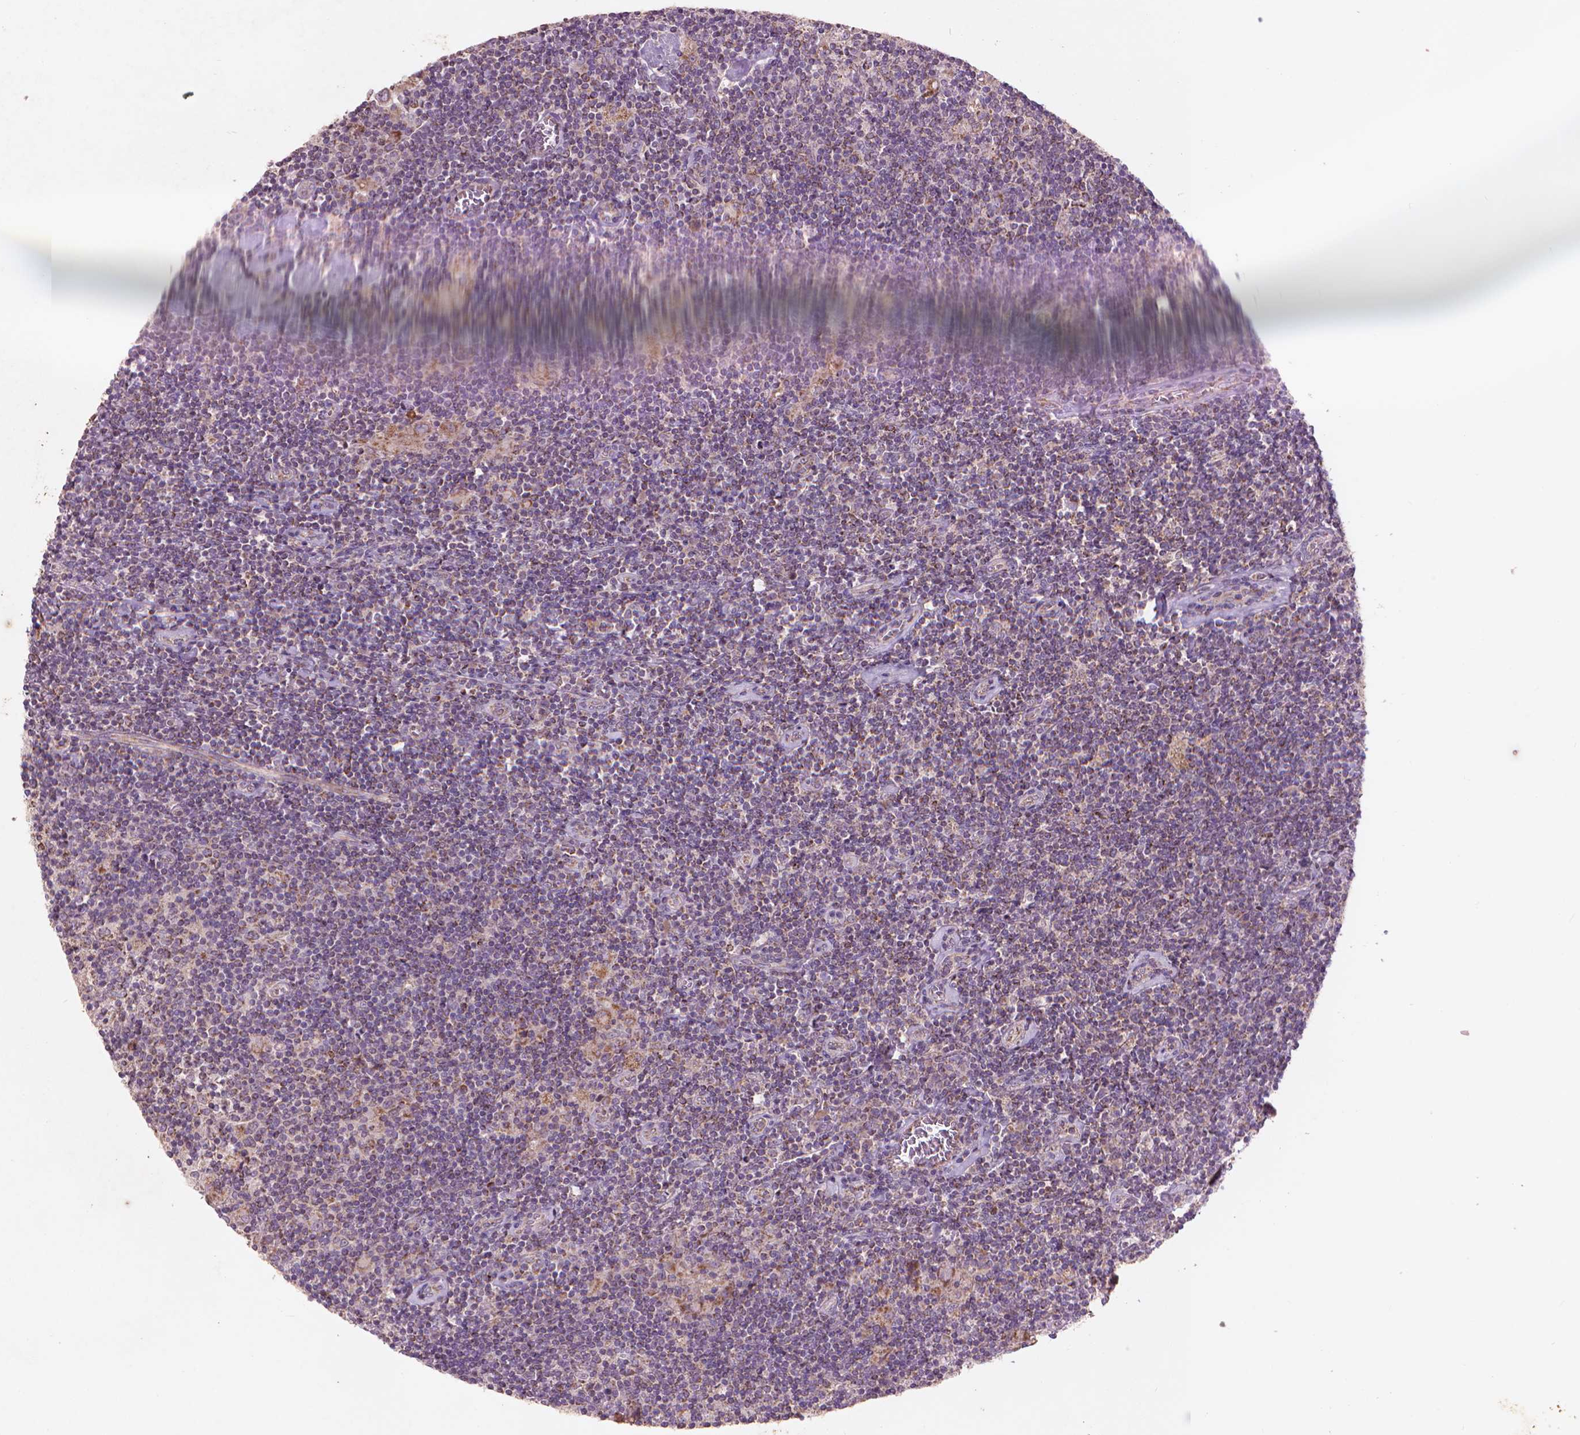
{"staining": {"intensity": "weak", "quantity": "25%-75%", "location": "cytoplasmic/membranous"}, "tissue": "lymphoma", "cell_type": "Tumor cells", "image_type": "cancer", "snomed": [{"axis": "morphology", "description": "Hodgkin's disease, NOS"}, {"axis": "topography", "description": "Lymph node"}], "caption": "This is an image of immunohistochemistry (IHC) staining of lymphoma, which shows weak staining in the cytoplasmic/membranous of tumor cells.", "gene": "NLRX1", "patient": {"sex": "male", "age": 40}}